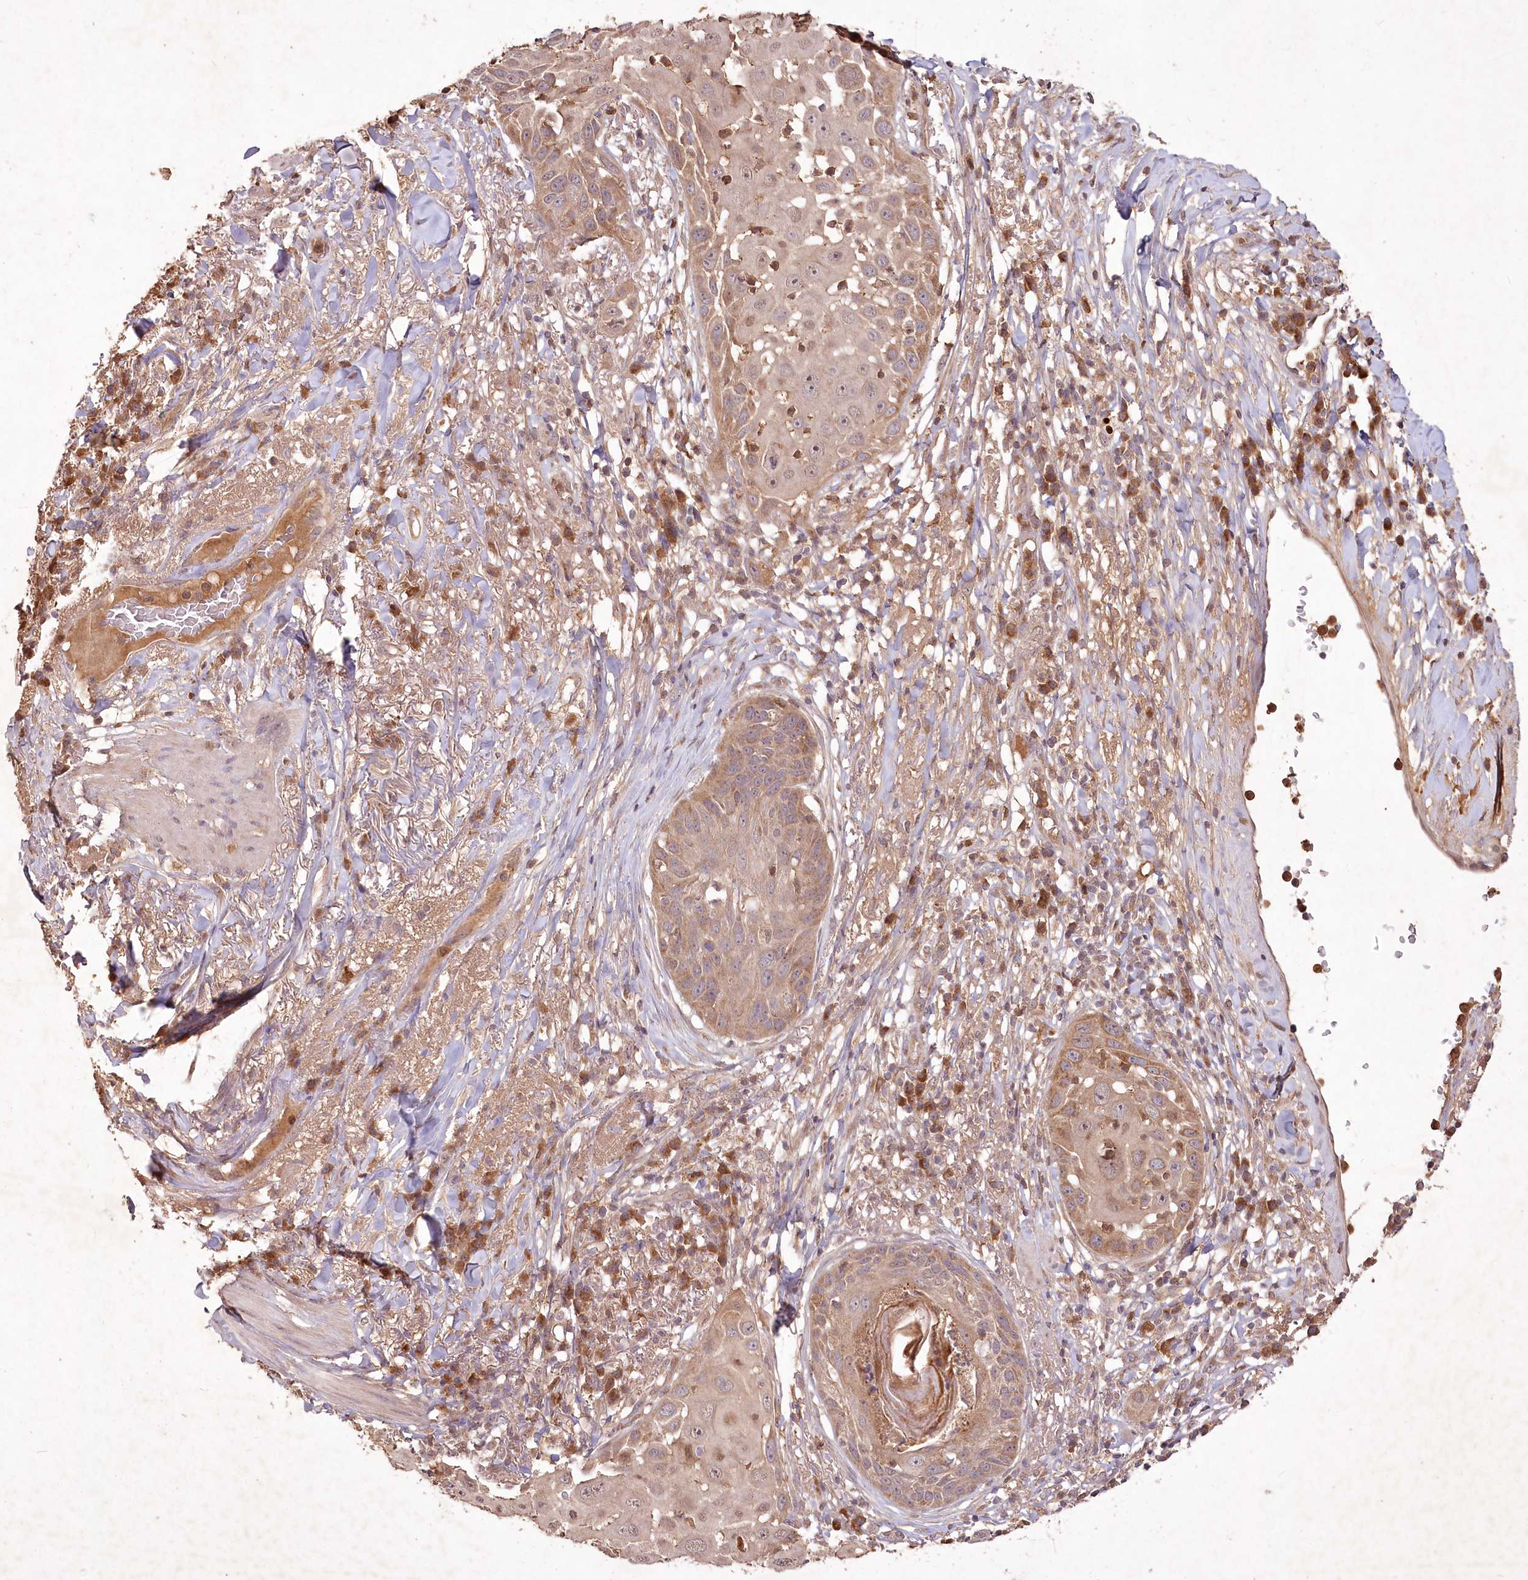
{"staining": {"intensity": "moderate", "quantity": ">75%", "location": "cytoplasmic/membranous"}, "tissue": "skin cancer", "cell_type": "Tumor cells", "image_type": "cancer", "snomed": [{"axis": "morphology", "description": "Squamous cell carcinoma, NOS"}, {"axis": "topography", "description": "Skin"}], "caption": "Moderate cytoplasmic/membranous positivity for a protein is present in approximately >75% of tumor cells of skin cancer (squamous cell carcinoma) using immunohistochemistry (IHC).", "gene": "IRAK1BP1", "patient": {"sex": "female", "age": 44}}